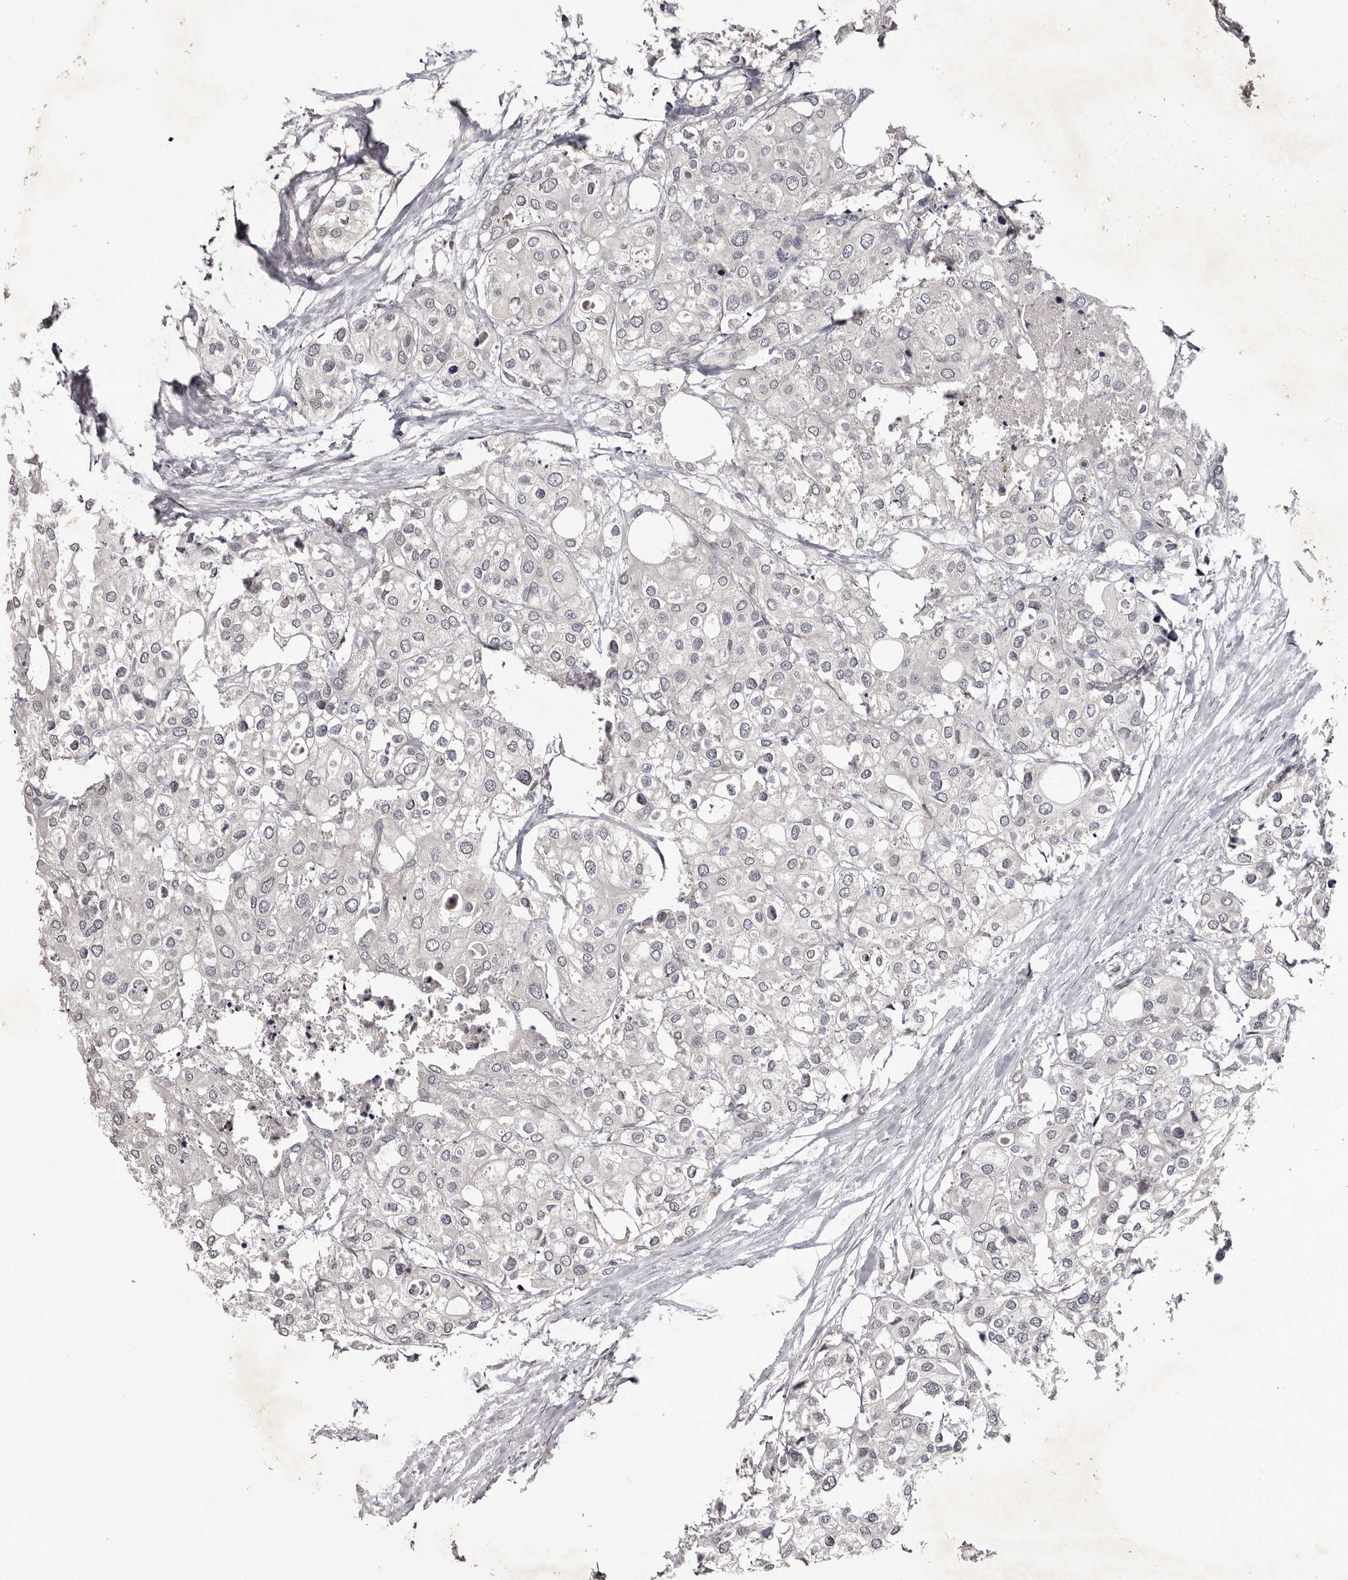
{"staining": {"intensity": "negative", "quantity": "none", "location": "none"}, "tissue": "urothelial cancer", "cell_type": "Tumor cells", "image_type": "cancer", "snomed": [{"axis": "morphology", "description": "Urothelial carcinoma, High grade"}, {"axis": "topography", "description": "Urinary bladder"}], "caption": "Immunohistochemical staining of high-grade urothelial carcinoma displays no significant expression in tumor cells.", "gene": "ANKRD44", "patient": {"sex": "male", "age": 64}}